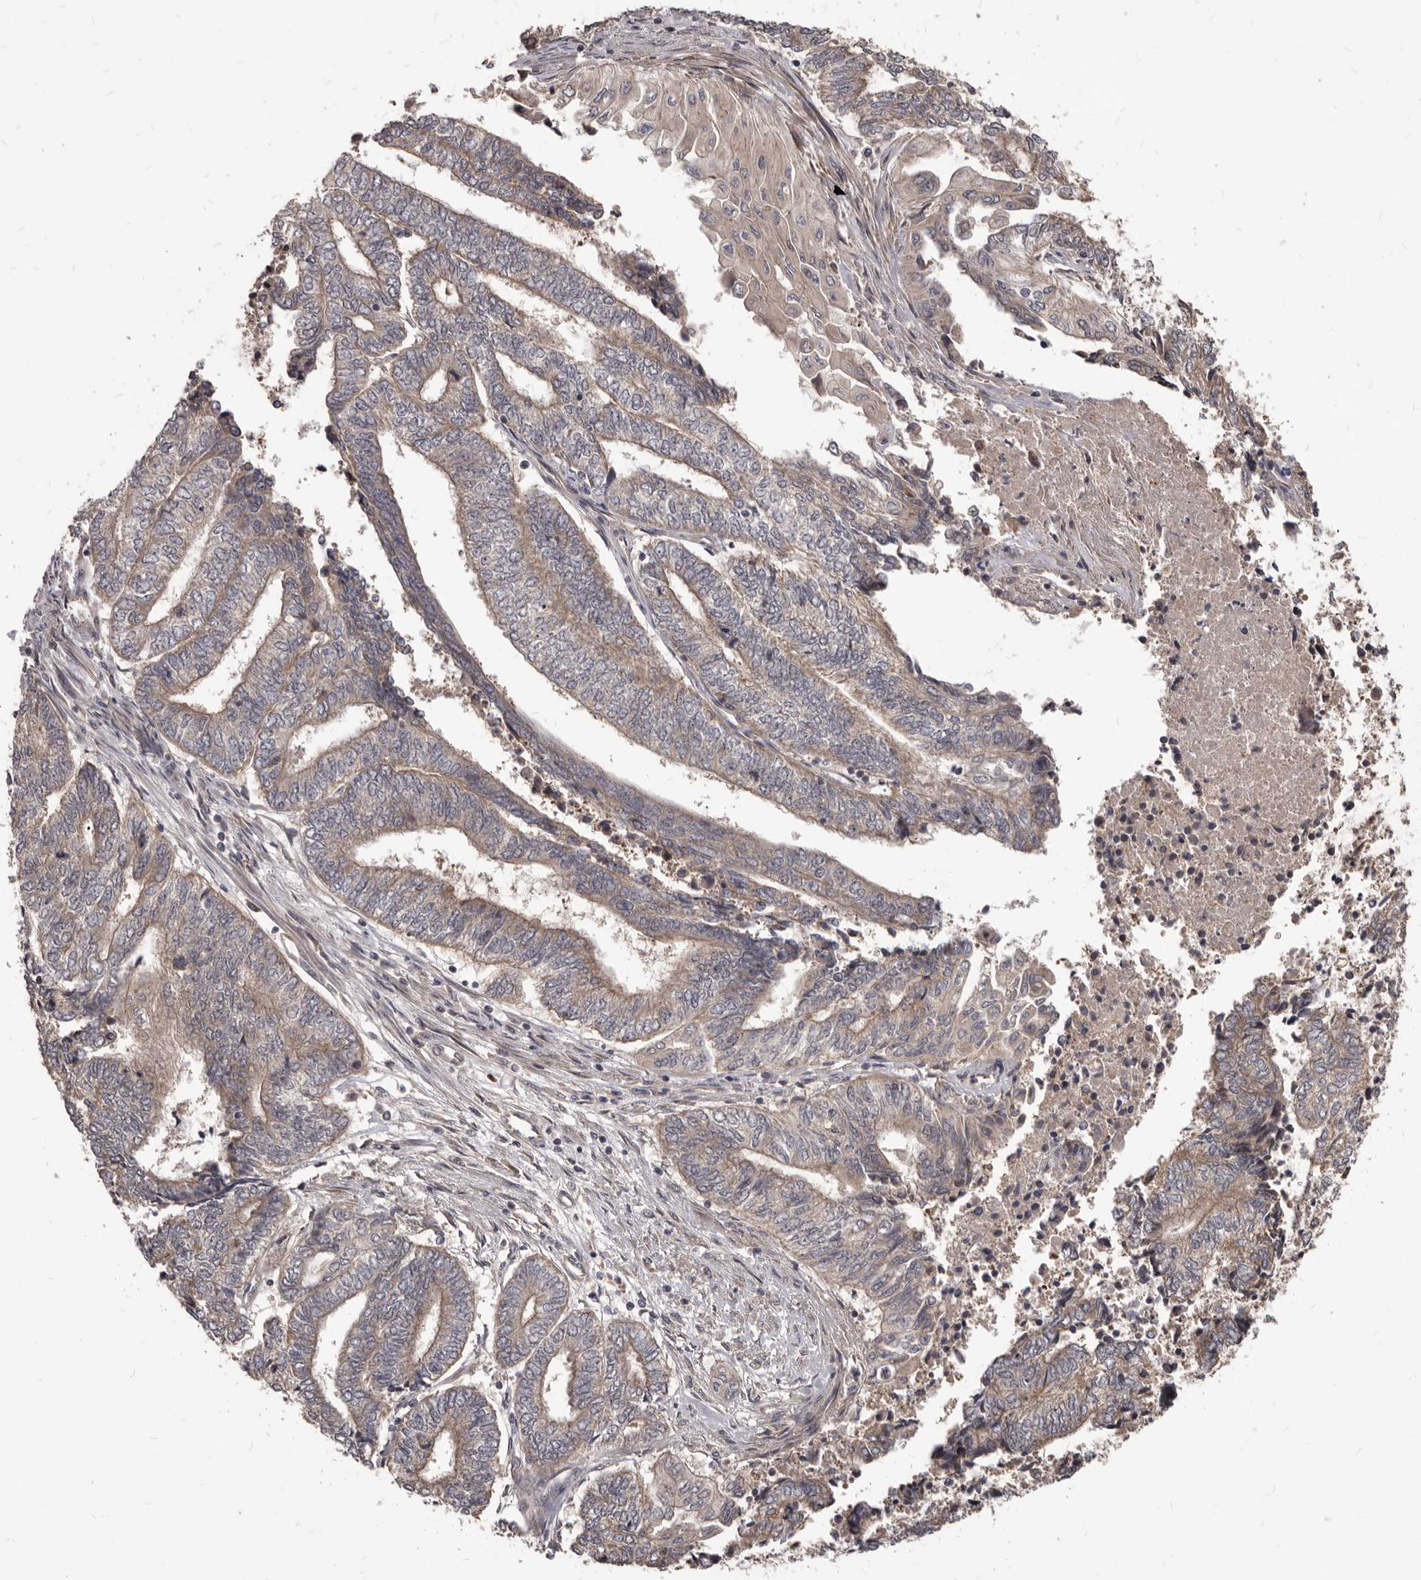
{"staining": {"intensity": "weak", "quantity": ">75%", "location": "cytoplasmic/membranous"}, "tissue": "endometrial cancer", "cell_type": "Tumor cells", "image_type": "cancer", "snomed": [{"axis": "morphology", "description": "Adenocarcinoma, NOS"}, {"axis": "topography", "description": "Uterus"}, {"axis": "topography", "description": "Endometrium"}], "caption": "Weak cytoplasmic/membranous expression is present in about >75% of tumor cells in endometrial cancer (adenocarcinoma).", "gene": "GABPB2", "patient": {"sex": "female", "age": 70}}